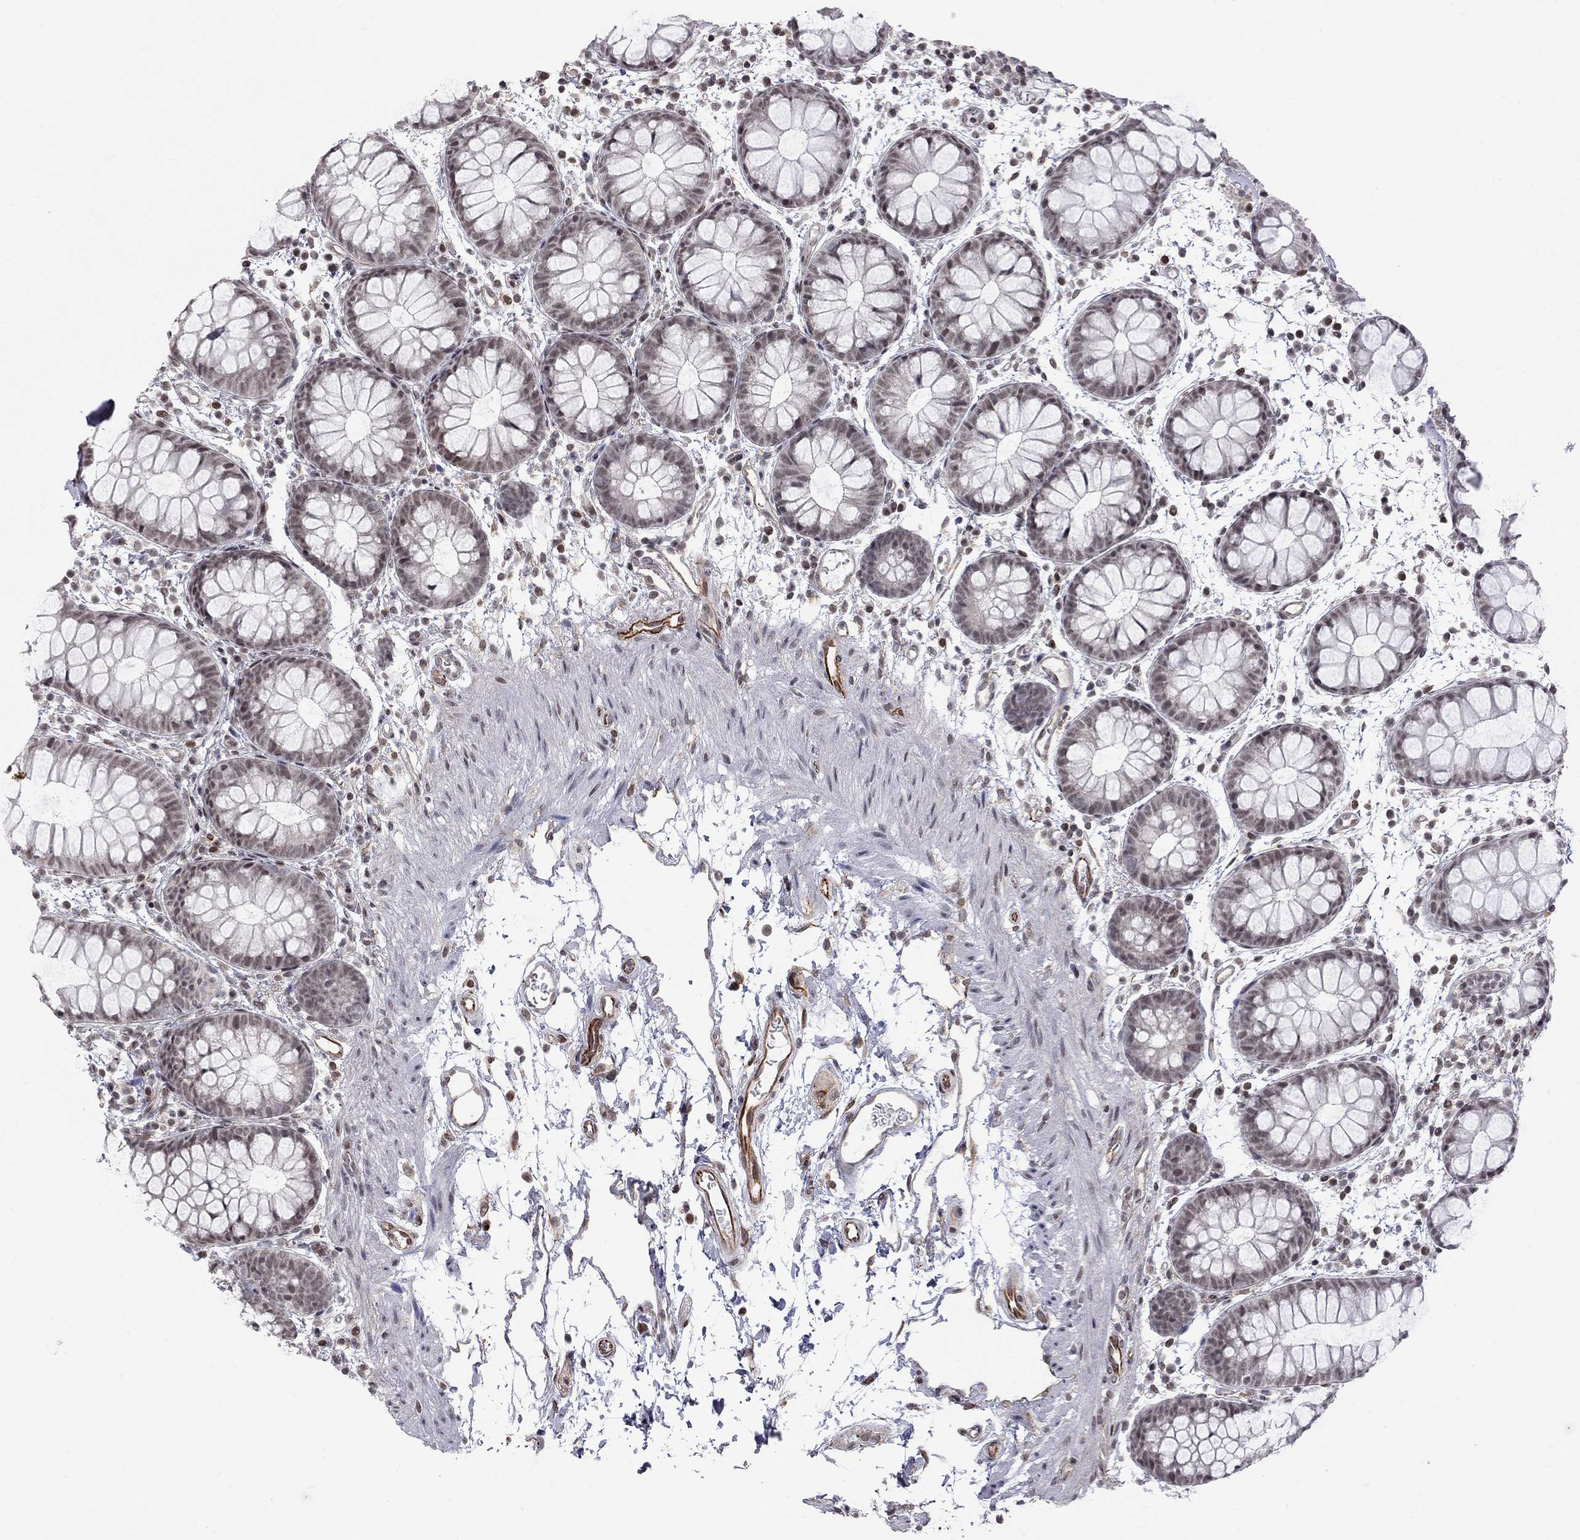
{"staining": {"intensity": "negative", "quantity": "none", "location": "none"}, "tissue": "rectum", "cell_type": "Glandular cells", "image_type": "normal", "snomed": [{"axis": "morphology", "description": "Normal tissue, NOS"}, {"axis": "topography", "description": "Rectum"}], "caption": "The immunohistochemistry micrograph has no significant positivity in glandular cells of rectum.", "gene": "MTNR1B", "patient": {"sex": "male", "age": 57}}